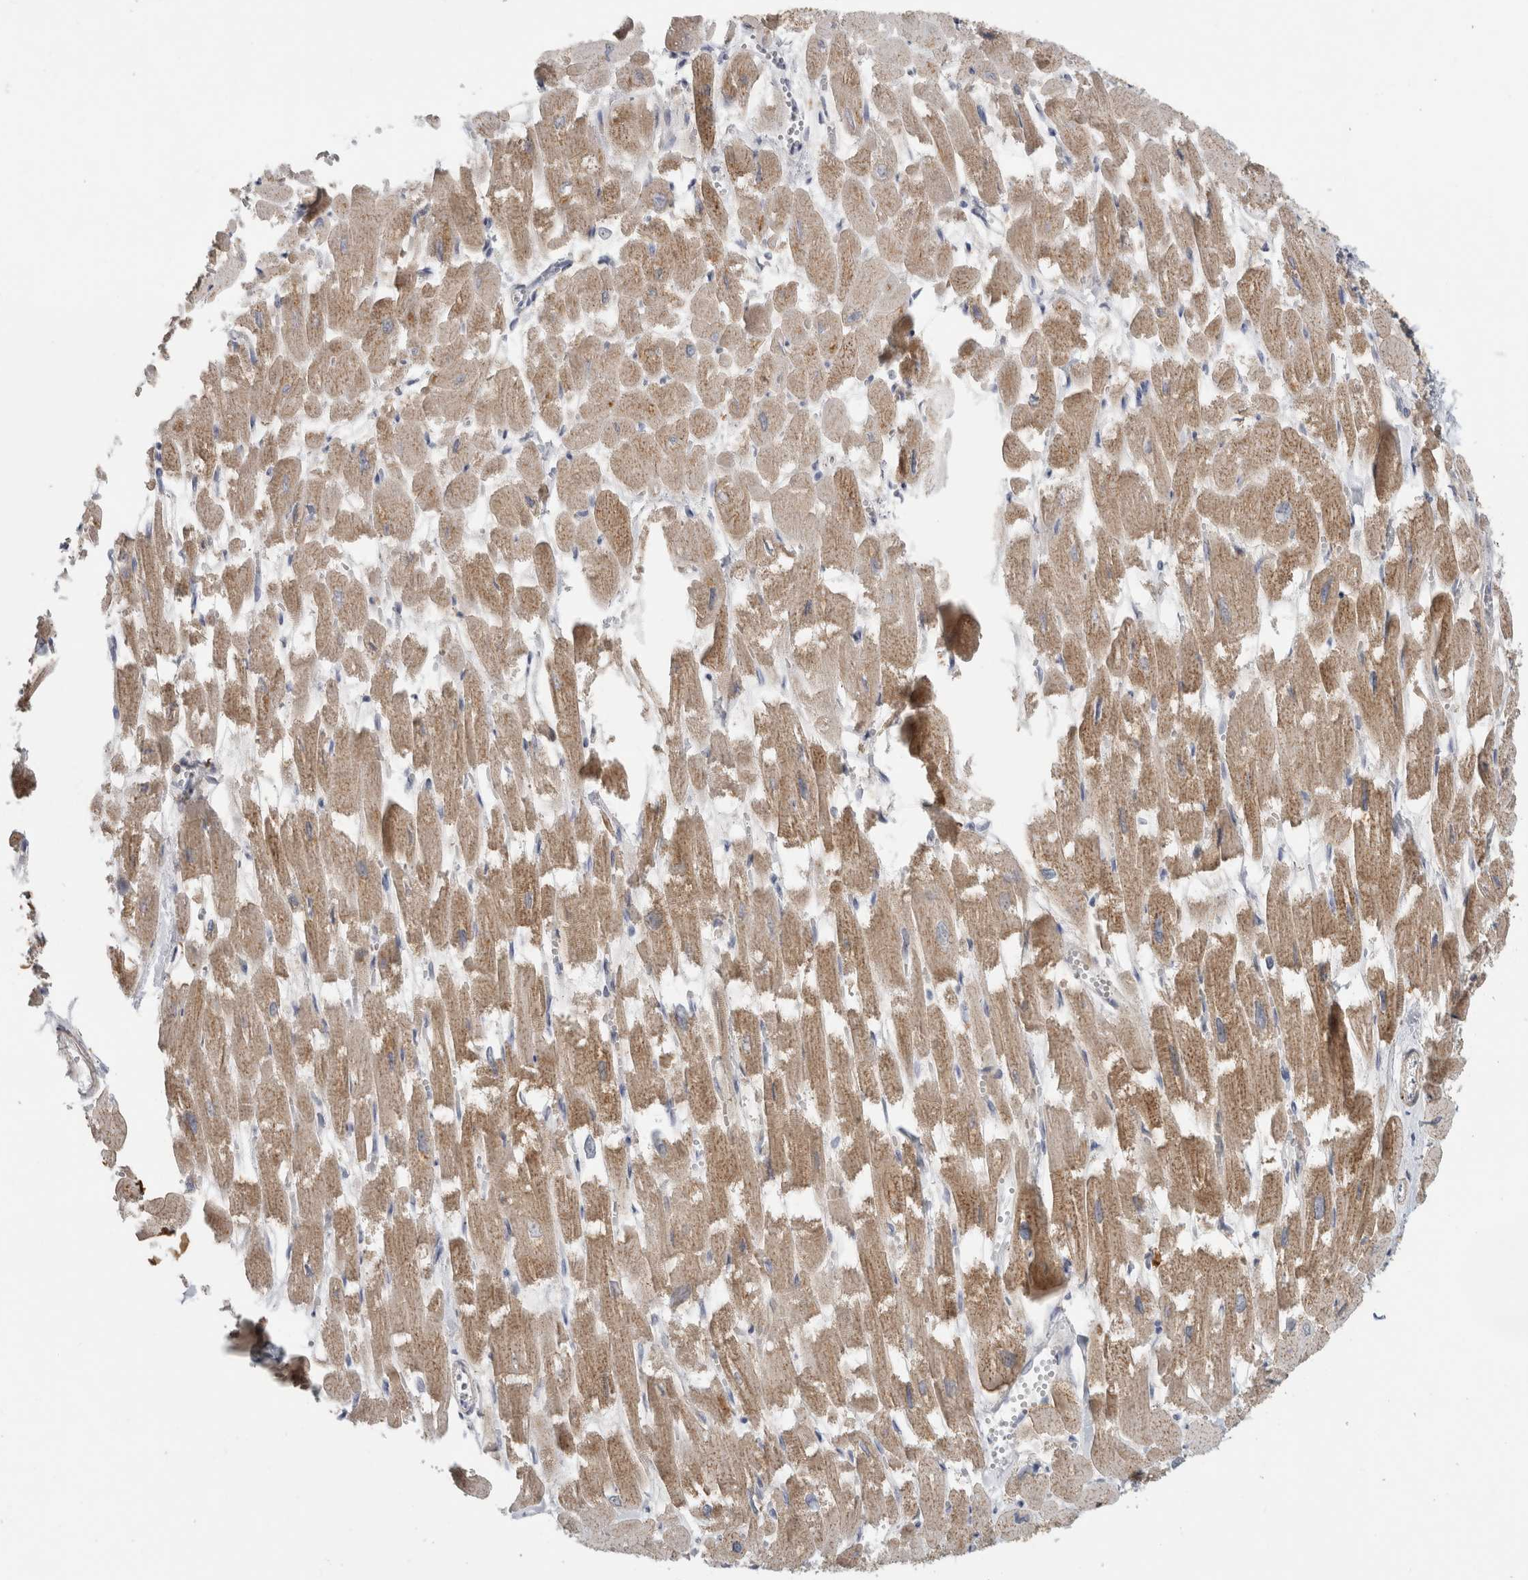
{"staining": {"intensity": "moderate", "quantity": ">75%", "location": "cytoplasmic/membranous"}, "tissue": "heart muscle", "cell_type": "Cardiomyocytes", "image_type": "normal", "snomed": [{"axis": "morphology", "description": "Normal tissue, NOS"}, {"axis": "topography", "description": "Heart"}], "caption": "Immunohistochemical staining of unremarkable heart muscle reveals moderate cytoplasmic/membranous protein expression in approximately >75% of cardiomyocytes.", "gene": "MGAT1", "patient": {"sex": "male", "age": 54}}